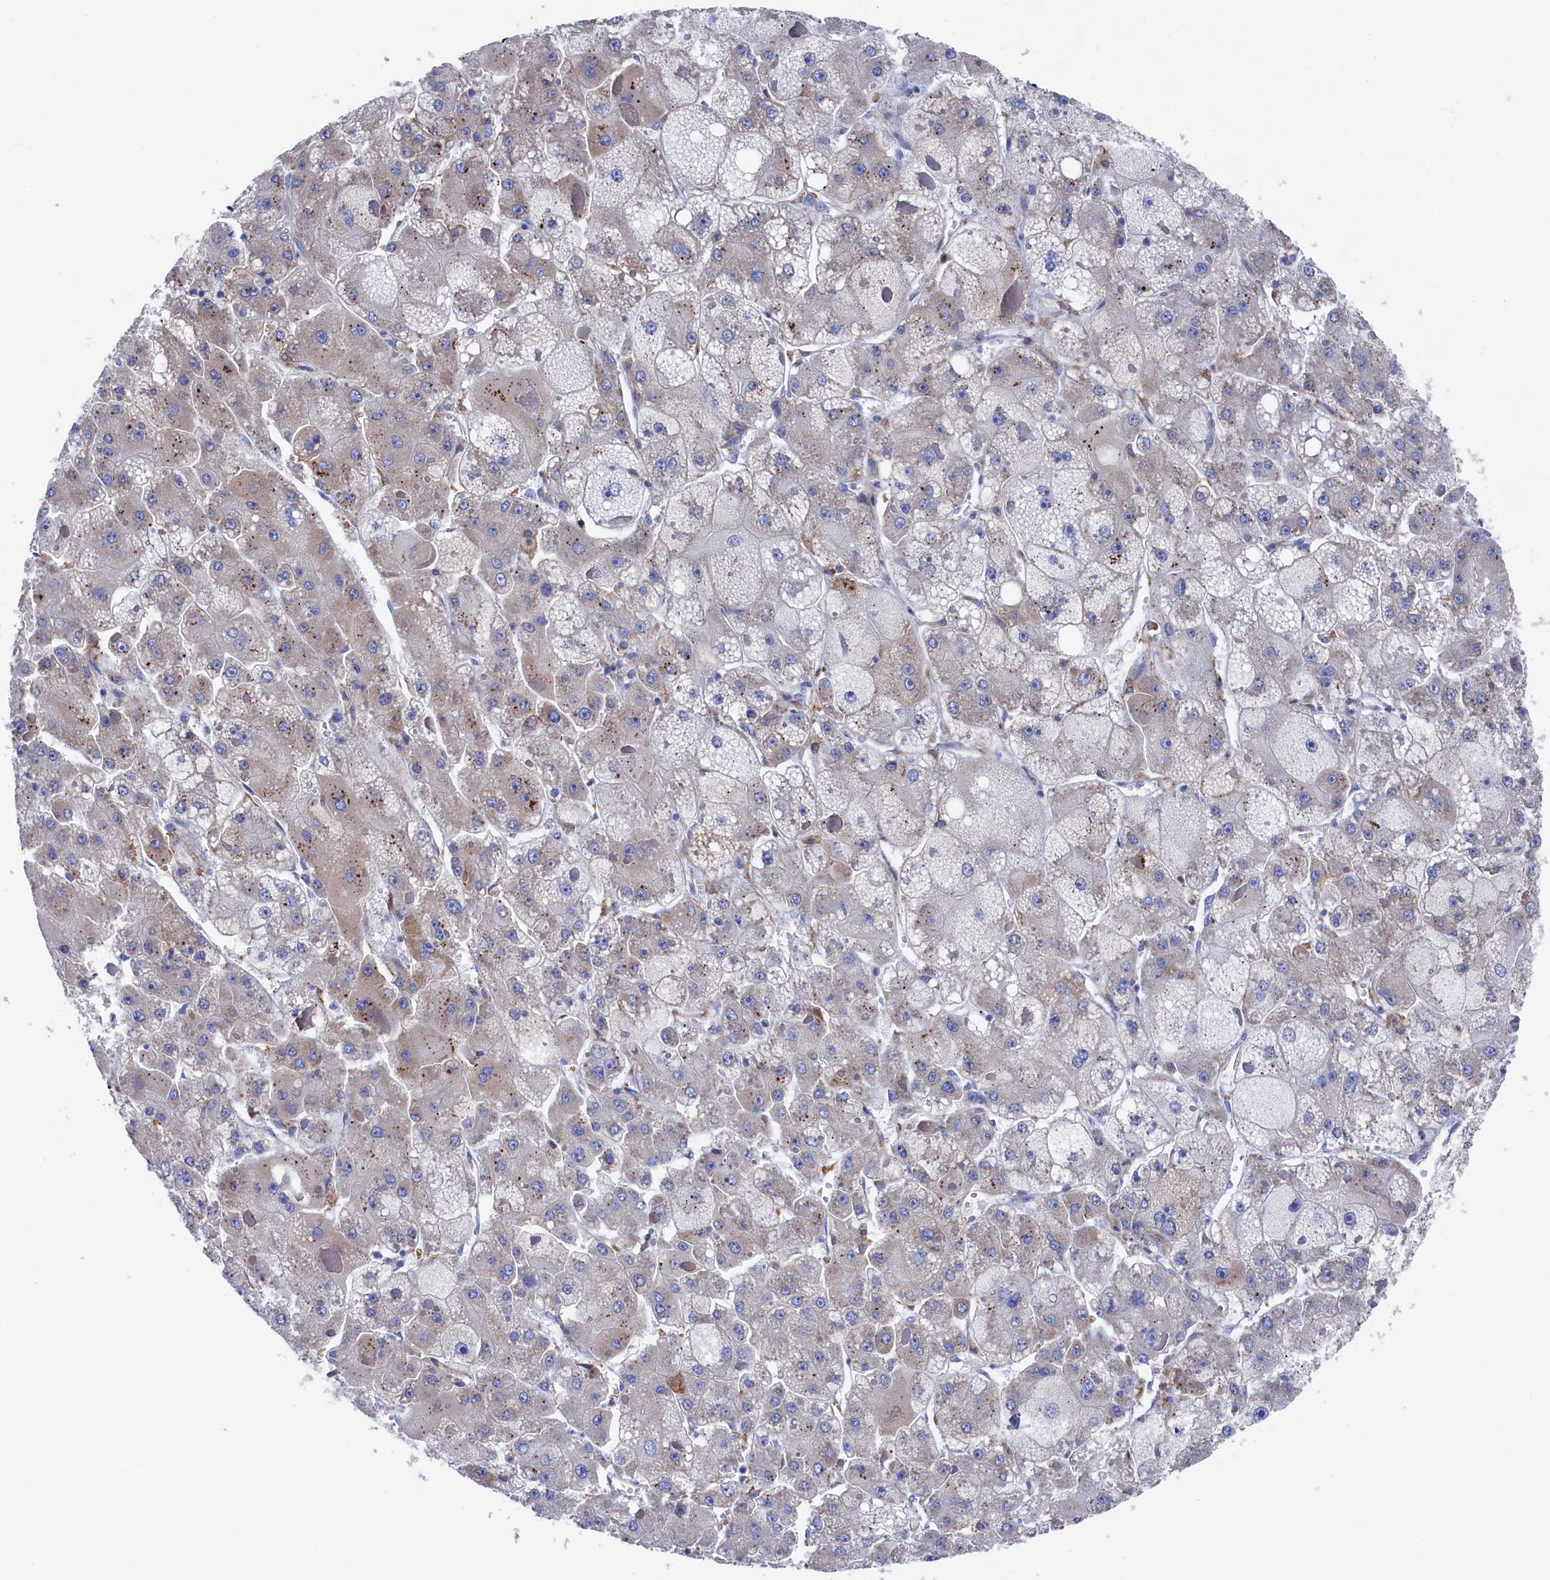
{"staining": {"intensity": "negative", "quantity": "none", "location": "none"}, "tissue": "liver cancer", "cell_type": "Tumor cells", "image_type": "cancer", "snomed": [{"axis": "morphology", "description": "Carcinoma, Hepatocellular, NOS"}, {"axis": "topography", "description": "Liver"}], "caption": "This is an immunohistochemistry micrograph of human hepatocellular carcinoma (liver). There is no staining in tumor cells.", "gene": "C12orf73", "patient": {"sex": "female", "age": 73}}